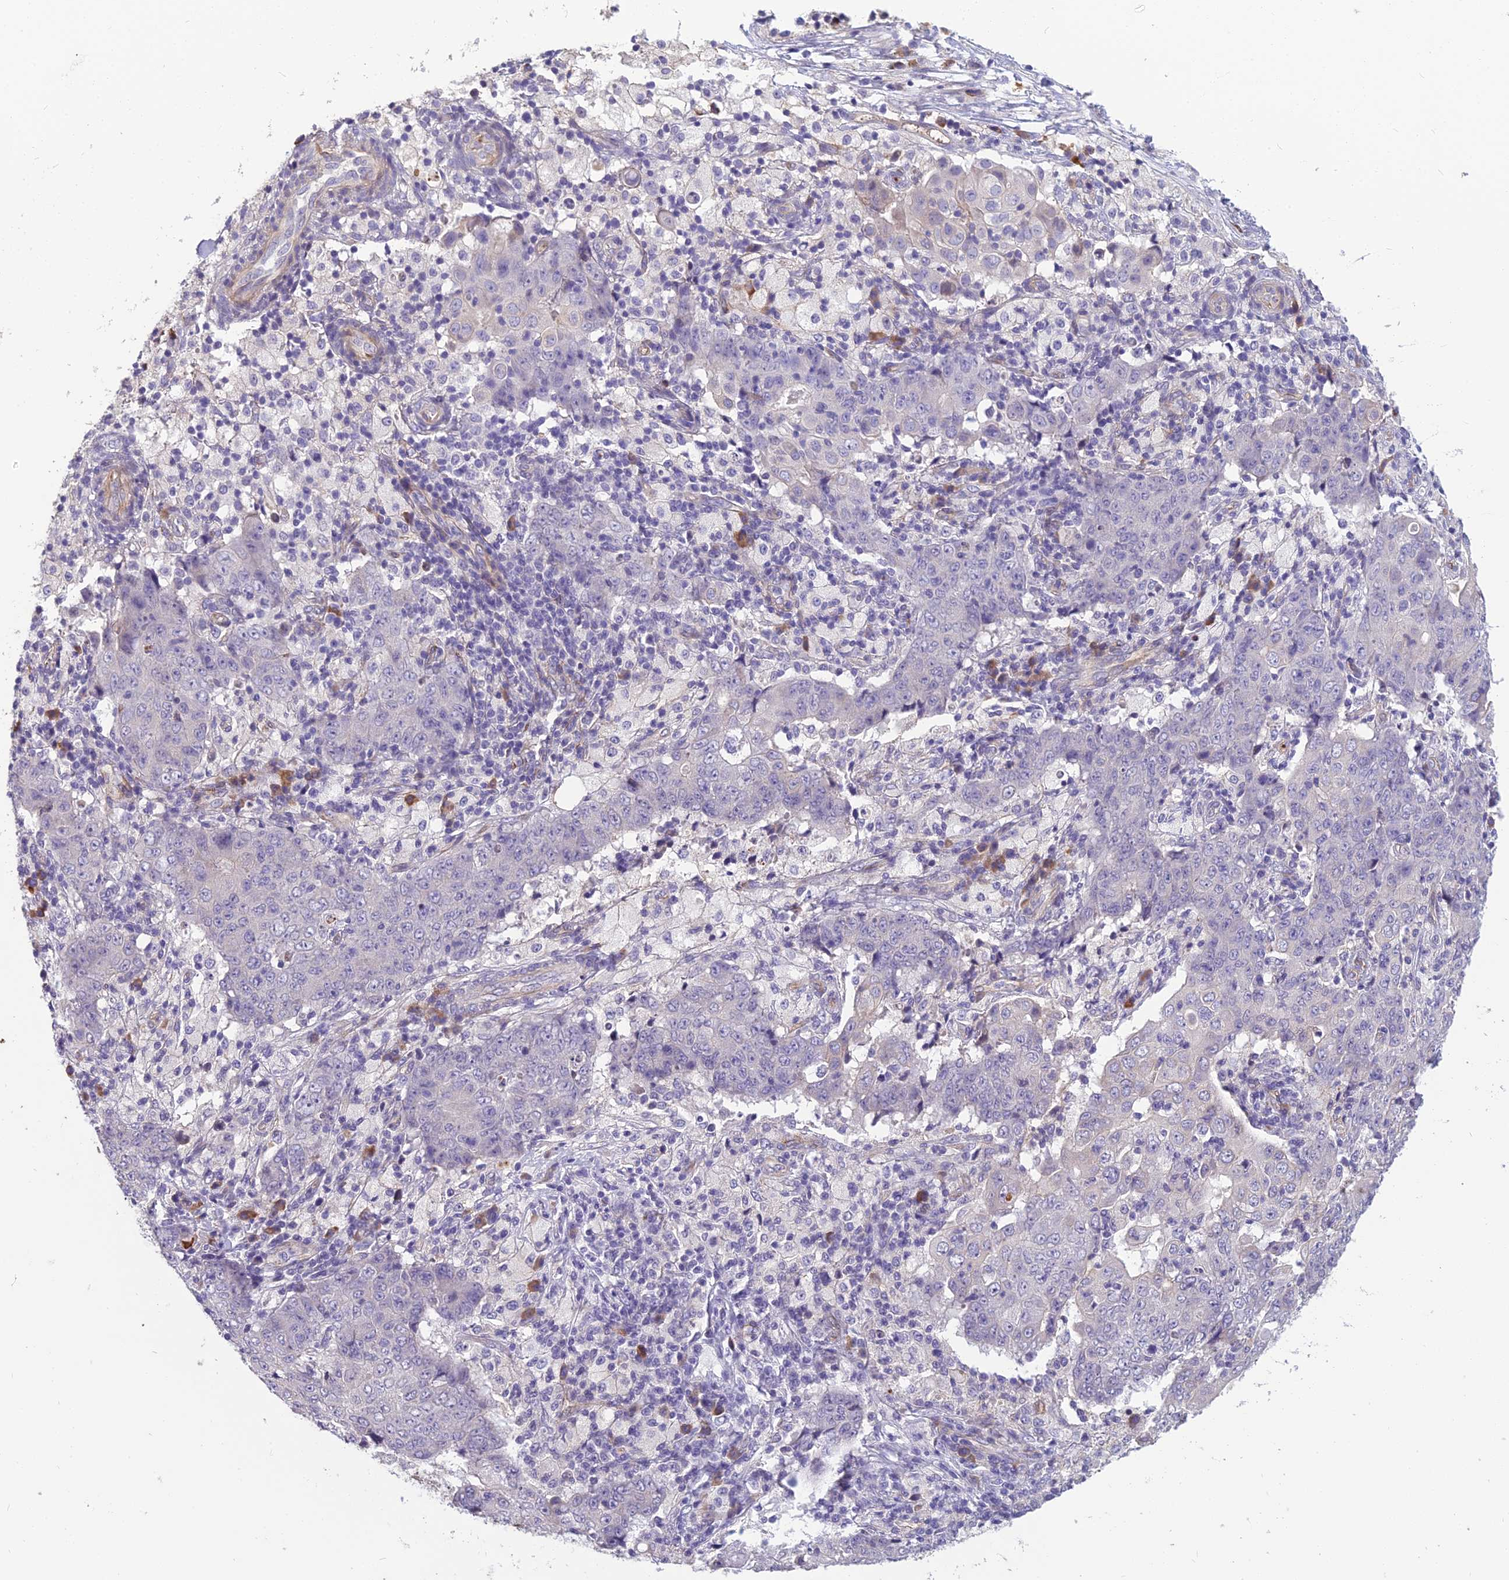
{"staining": {"intensity": "negative", "quantity": "none", "location": "none"}, "tissue": "ovarian cancer", "cell_type": "Tumor cells", "image_type": "cancer", "snomed": [{"axis": "morphology", "description": "Carcinoma, endometroid"}, {"axis": "topography", "description": "Ovary"}], "caption": "DAB immunohistochemical staining of human ovarian cancer (endometroid carcinoma) displays no significant expression in tumor cells. Brightfield microscopy of IHC stained with DAB (3,3'-diaminobenzidine) (brown) and hematoxylin (blue), captured at high magnification.", "gene": "TSPAN15", "patient": {"sex": "female", "age": 42}}